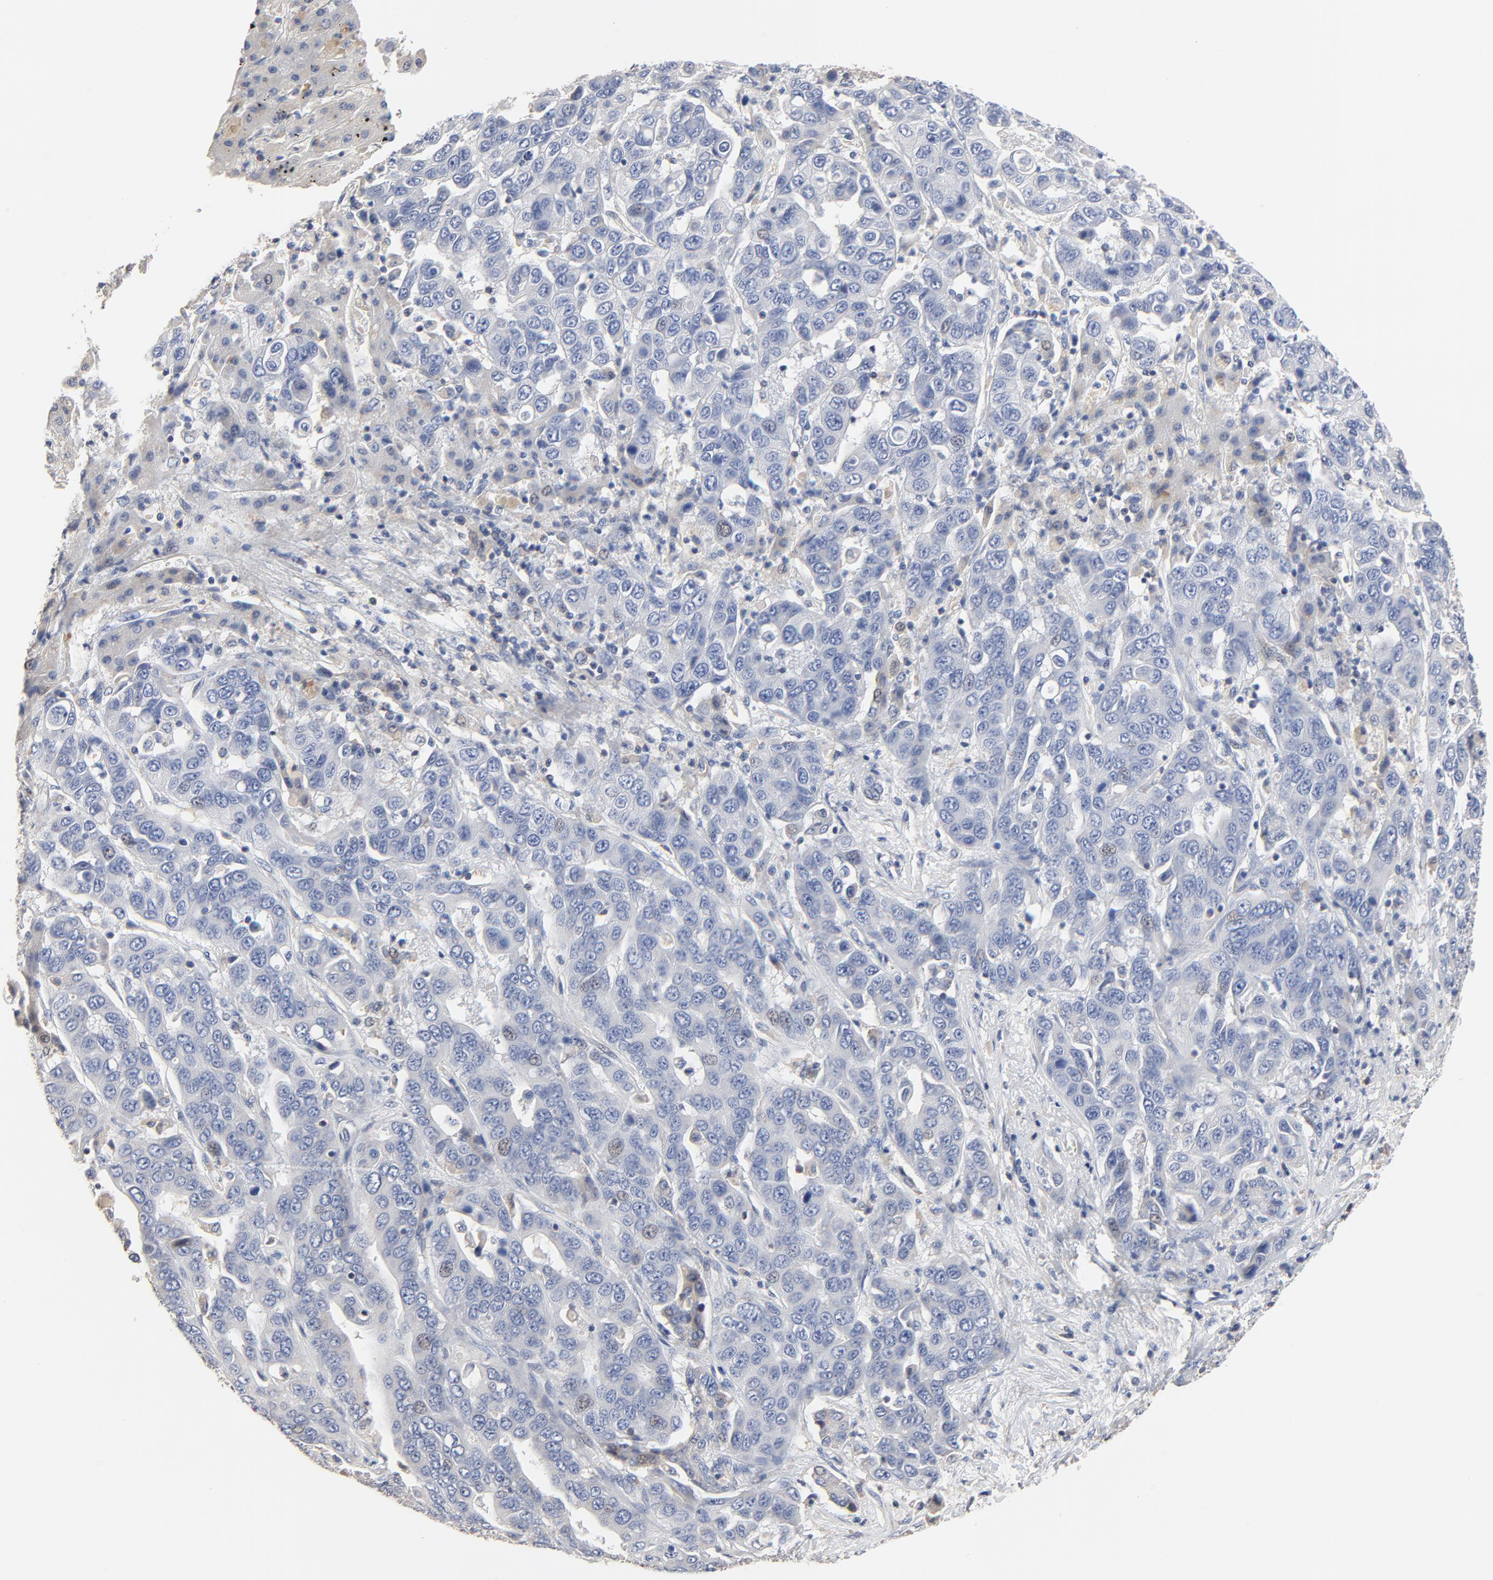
{"staining": {"intensity": "weak", "quantity": "<25%", "location": "cytoplasmic/membranous"}, "tissue": "liver cancer", "cell_type": "Tumor cells", "image_type": "cancer", "snomed": [{"axis": "morphology", "description": "Cholangiocarcinoma"}, {"axis": "topography", "description": "Liver"}], "caption": "Image shows no significant protein positivity in tumor cells of liver cancer. (DAB immunohistochemistry, high magnification).", "gene": "SKAP1", "patient": {"sex": "female", "age": 52}}